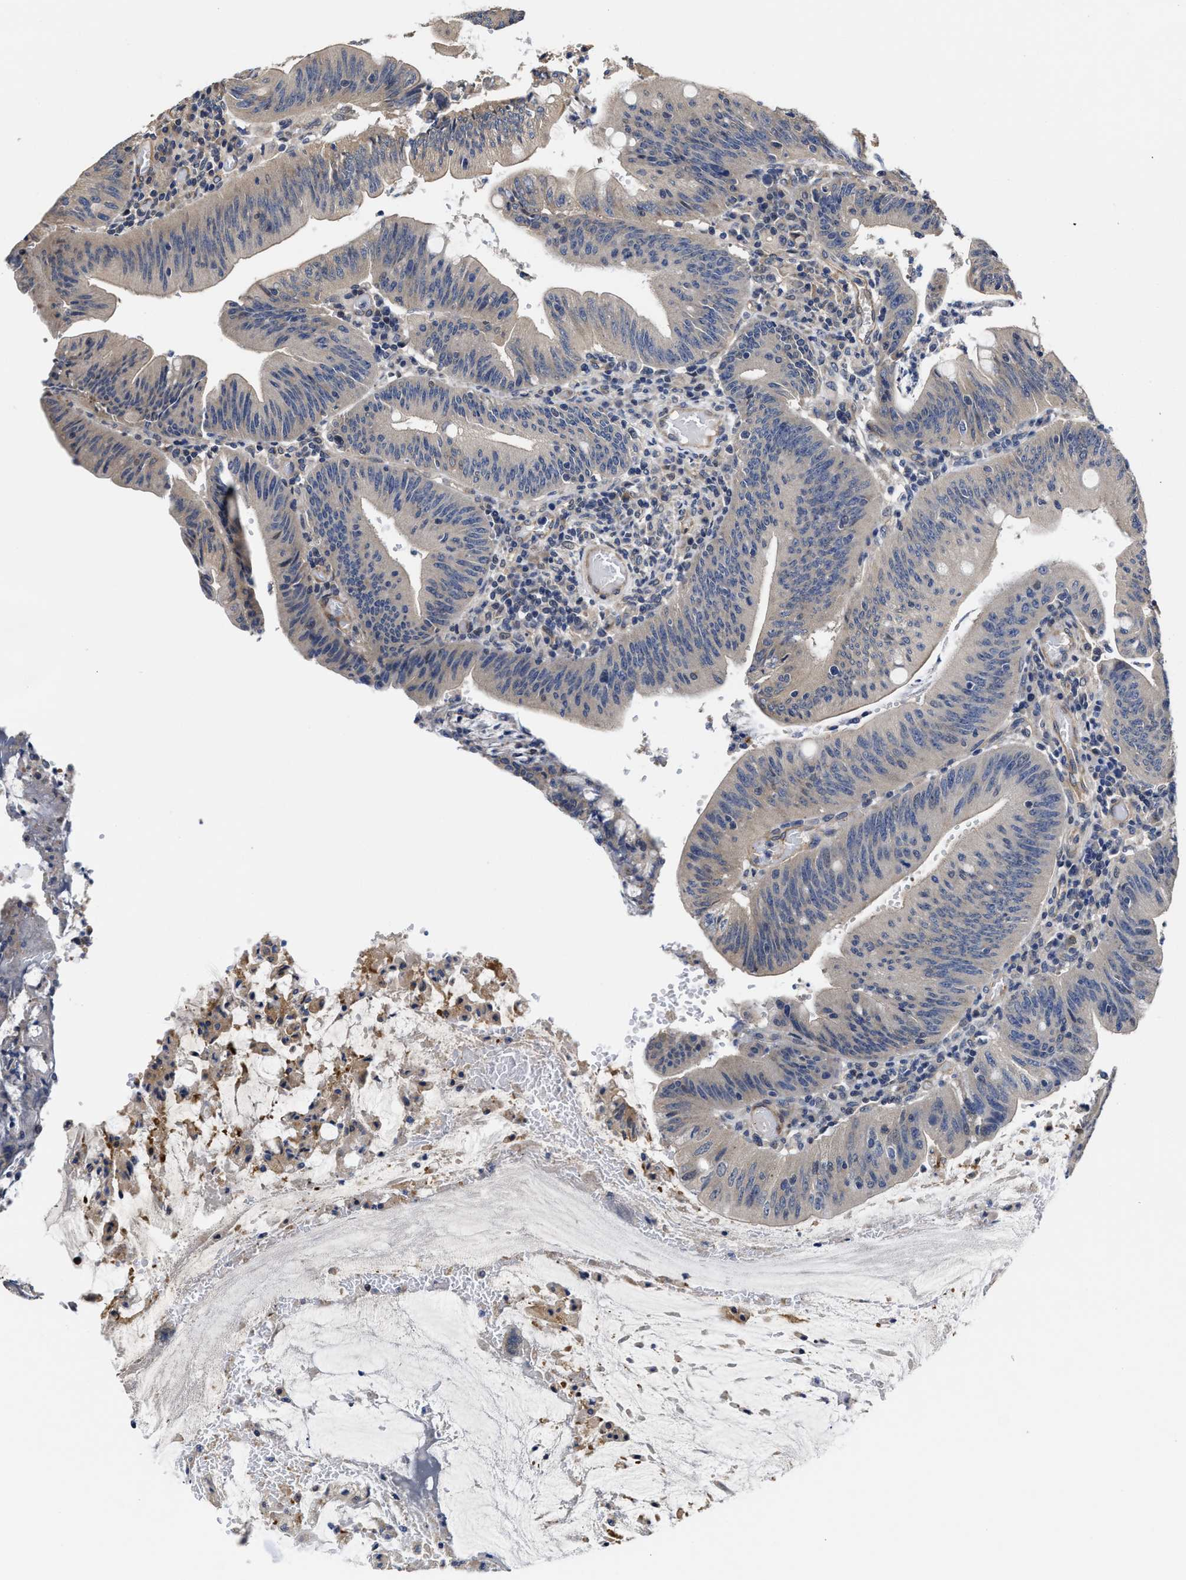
{"staining": {"intensity": "negative", "quantity": "none", "location": "none"}, "tissue": "colorectal cancer", "cell_type": "Tumor cells", "image_type": "cancer", "snomed": [{"axis": "morphology", "description": "Normal tissue, NOS"}, {"axis": "morphology", "description": "Adenocarcinoma, NOS"}, {"axis": "topography", "description": "Rectum"}], "caption": "Histopathology image shows no significant protein expression in tumor cells of colorectal cancer.", "gene": "TRAF6", "patient": {"sex": "female", "age": 66}}